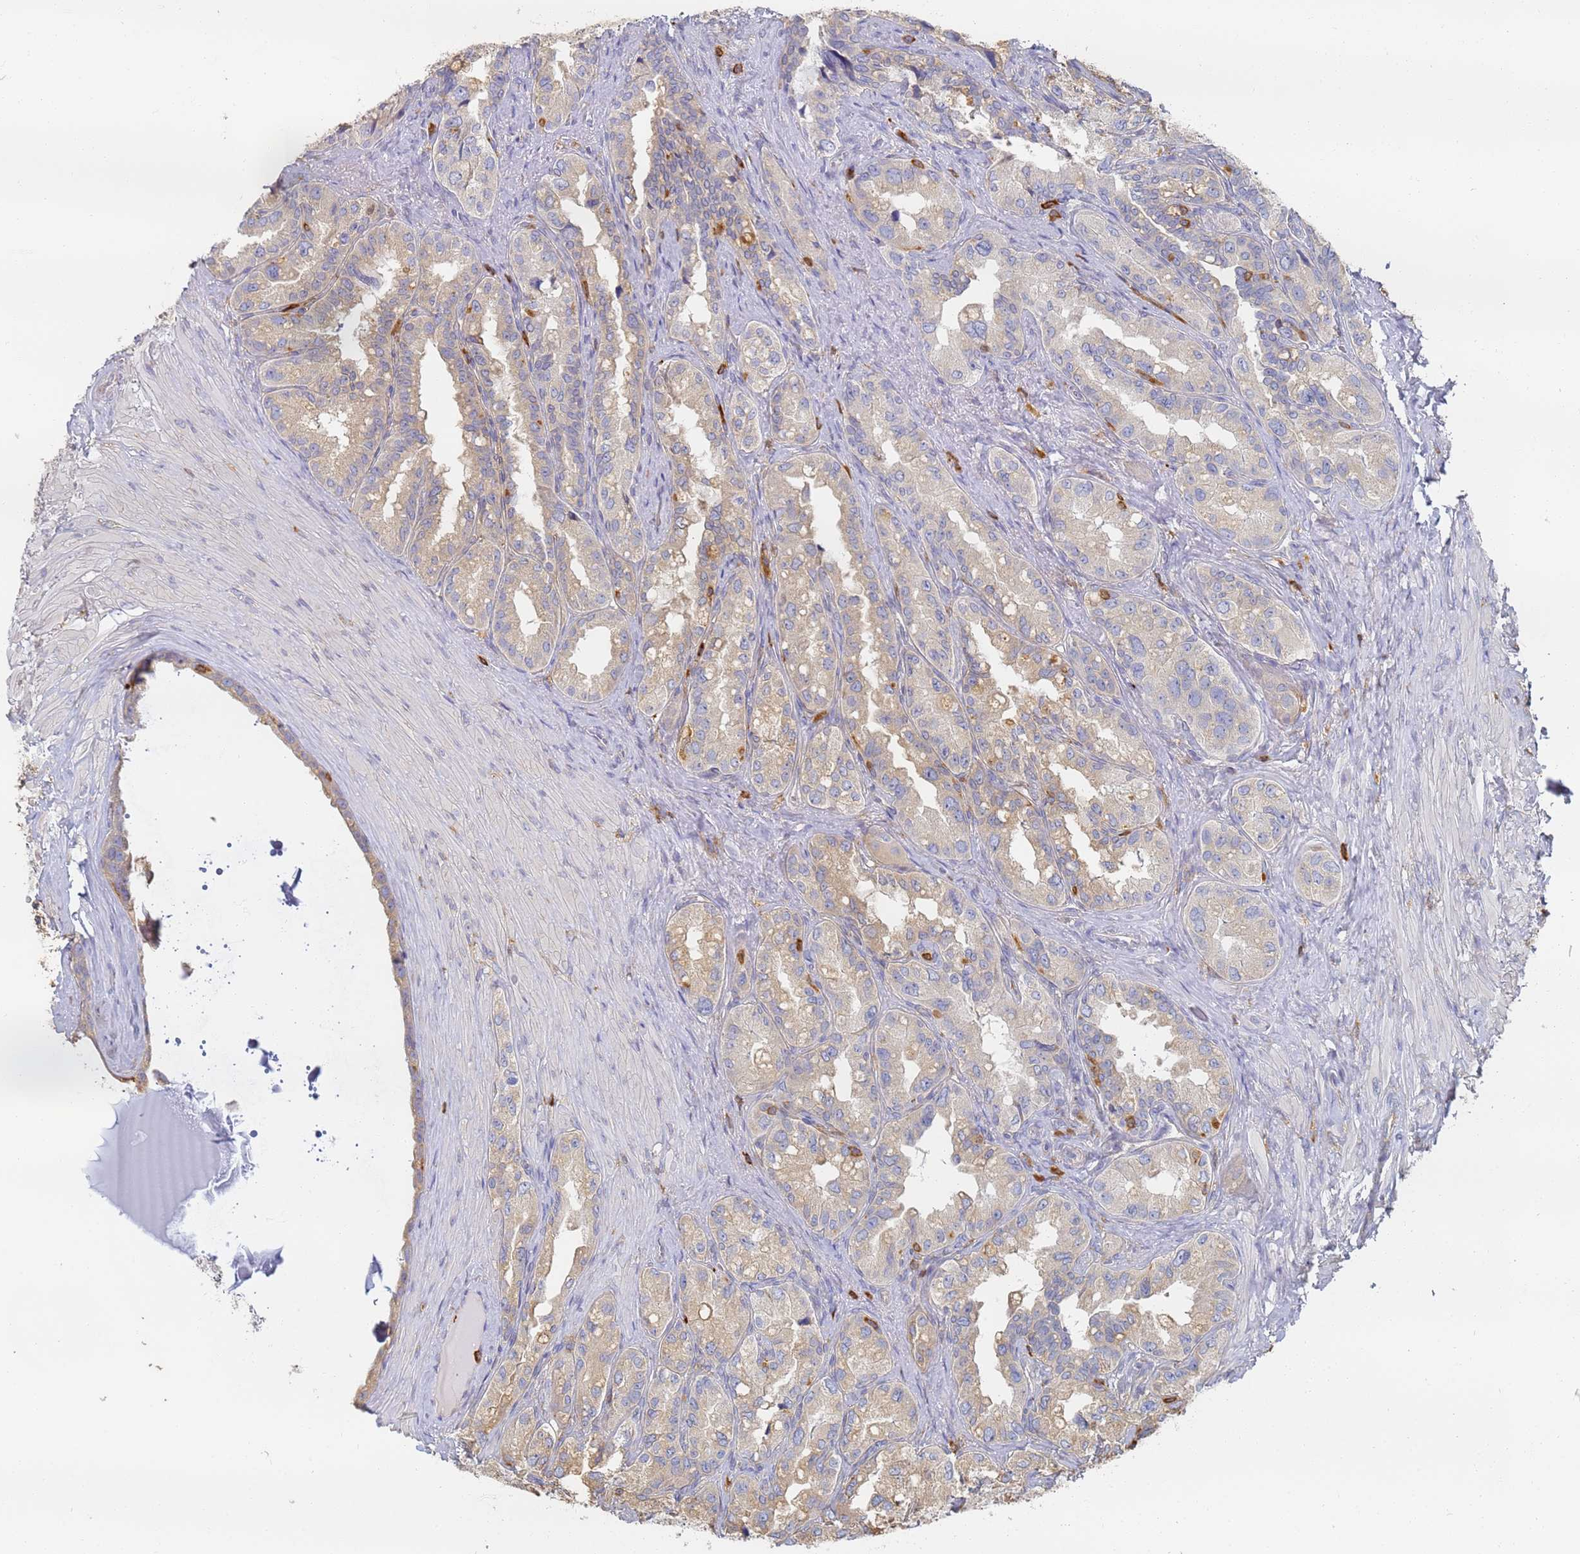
{"staining": {"intensity": "weak", "quantity": "<25%", "location": "cytoplasmic/membranous"}, "tissue": "seminal vesicle", "cell_type": "Glandular cells", "image_type": "normal", "snomed": [{"axis": "morphology", "description": "Normal tissue, NOS"}, {"axis": "topography", "description": "Seminal veicle"}, {"axis": "topography", "description": "Peripheral nerve tissue"}], "caption": "An image of seminal vesicle stained for a protein displays no brown staining in glandular cells. Brightfield microscopy of IHC stained with DAB (3,3'-diaminobenzidine) (brown) and hematoxylin (blue), captured at high magnification.", "gene": "BIN2", "patient": {"sex": "male", "age": 67}}